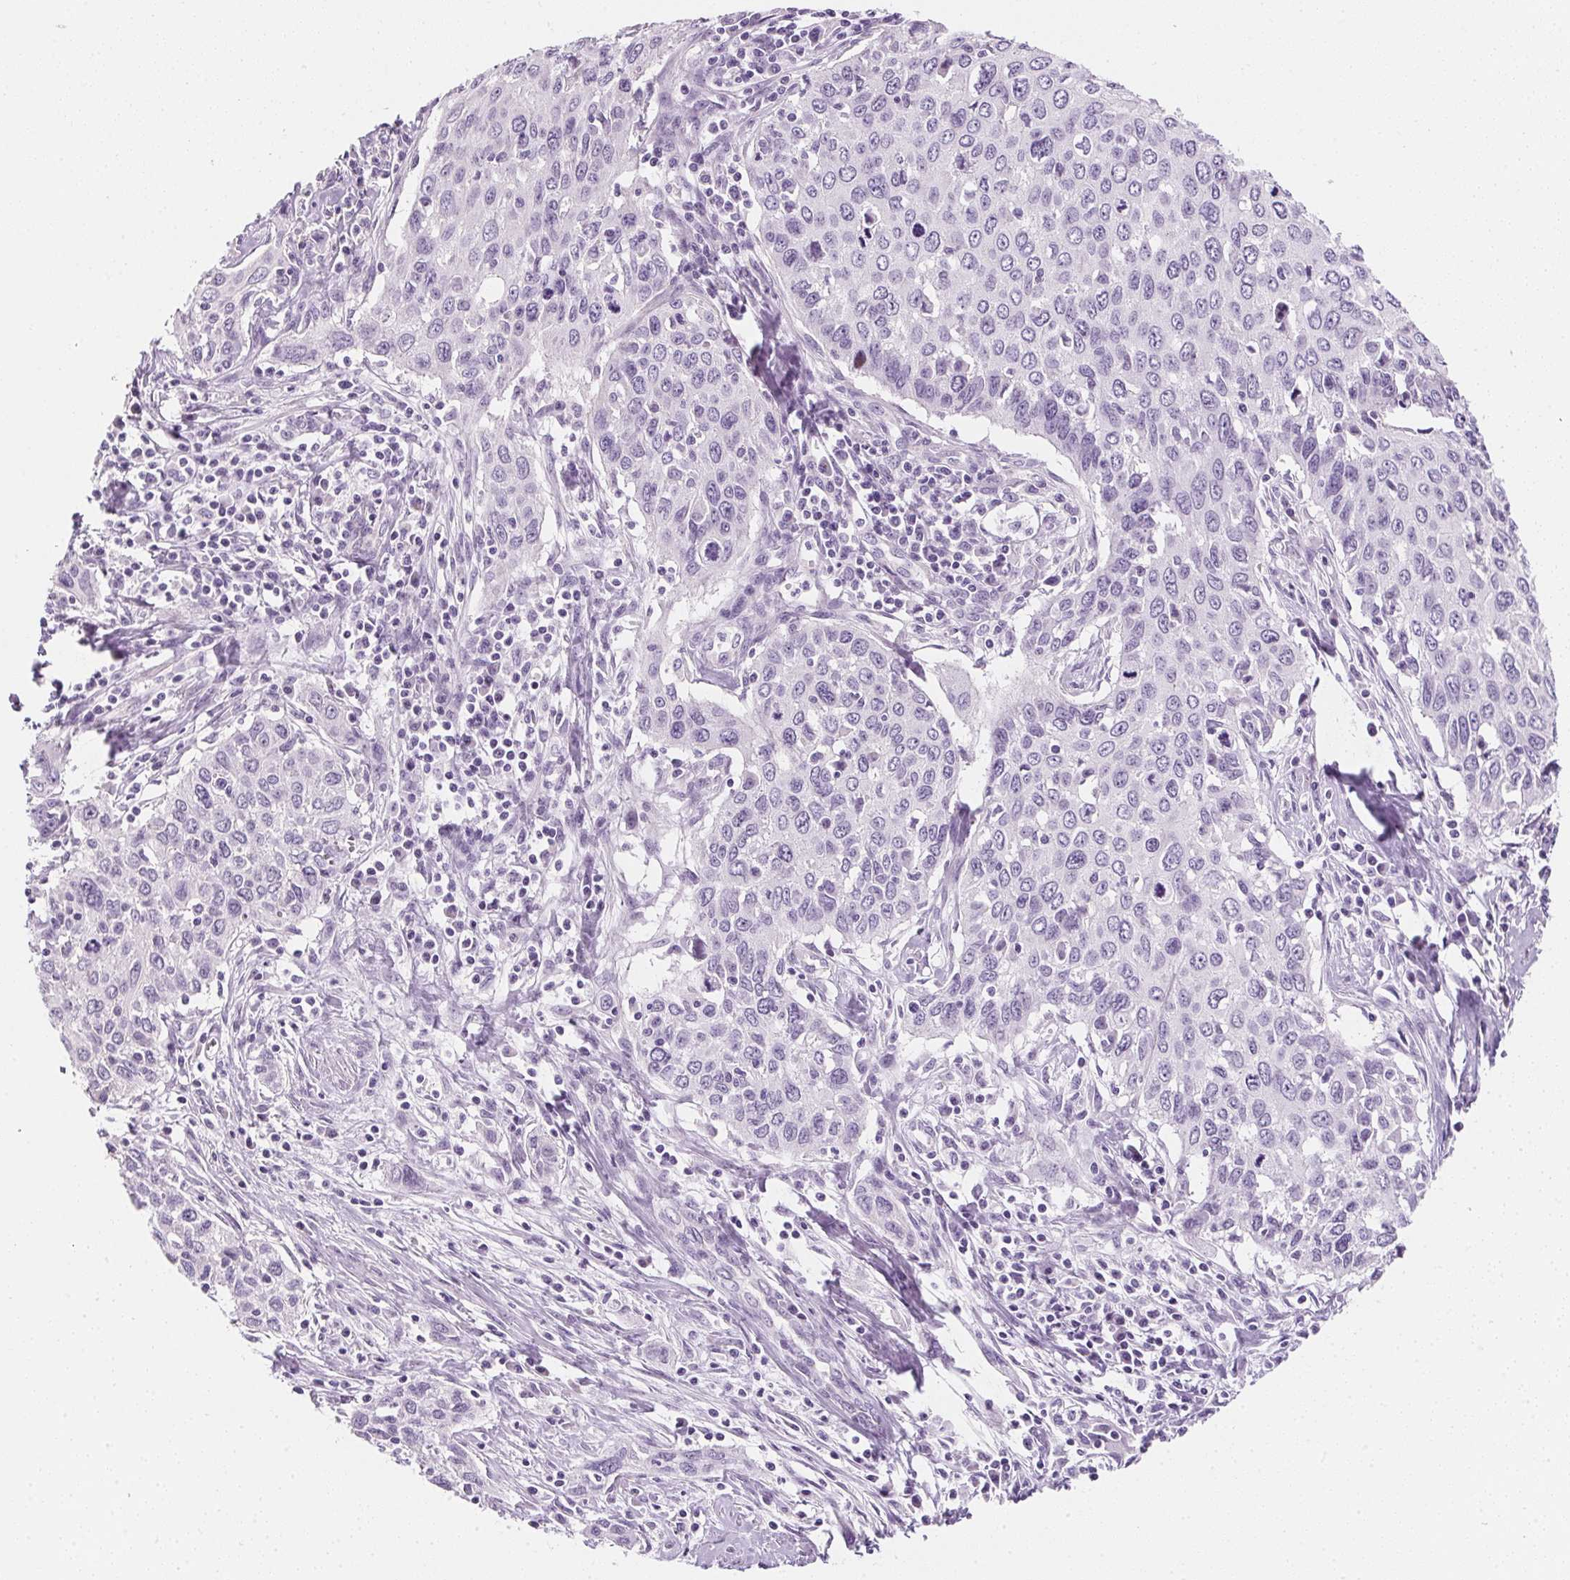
{"staining": {"intensity": "negative", "quantity": "none", "location": "none"}, "tissue": "cervical cancer", "cell_type": "Tumor cells", "image_type": "cancer", "snomed": [{"axis": "morphology", "description": "Squamous cell carcinoma, NOS"}, {"axis": "topography", "description": "Cervix"}], "caption": "A photomicrograph of human squamous cell carcinoma (cervical) is negative for staining in tumor cells.", "gene": "AQP5", "patient": {"sex": "female", "age": 38}}